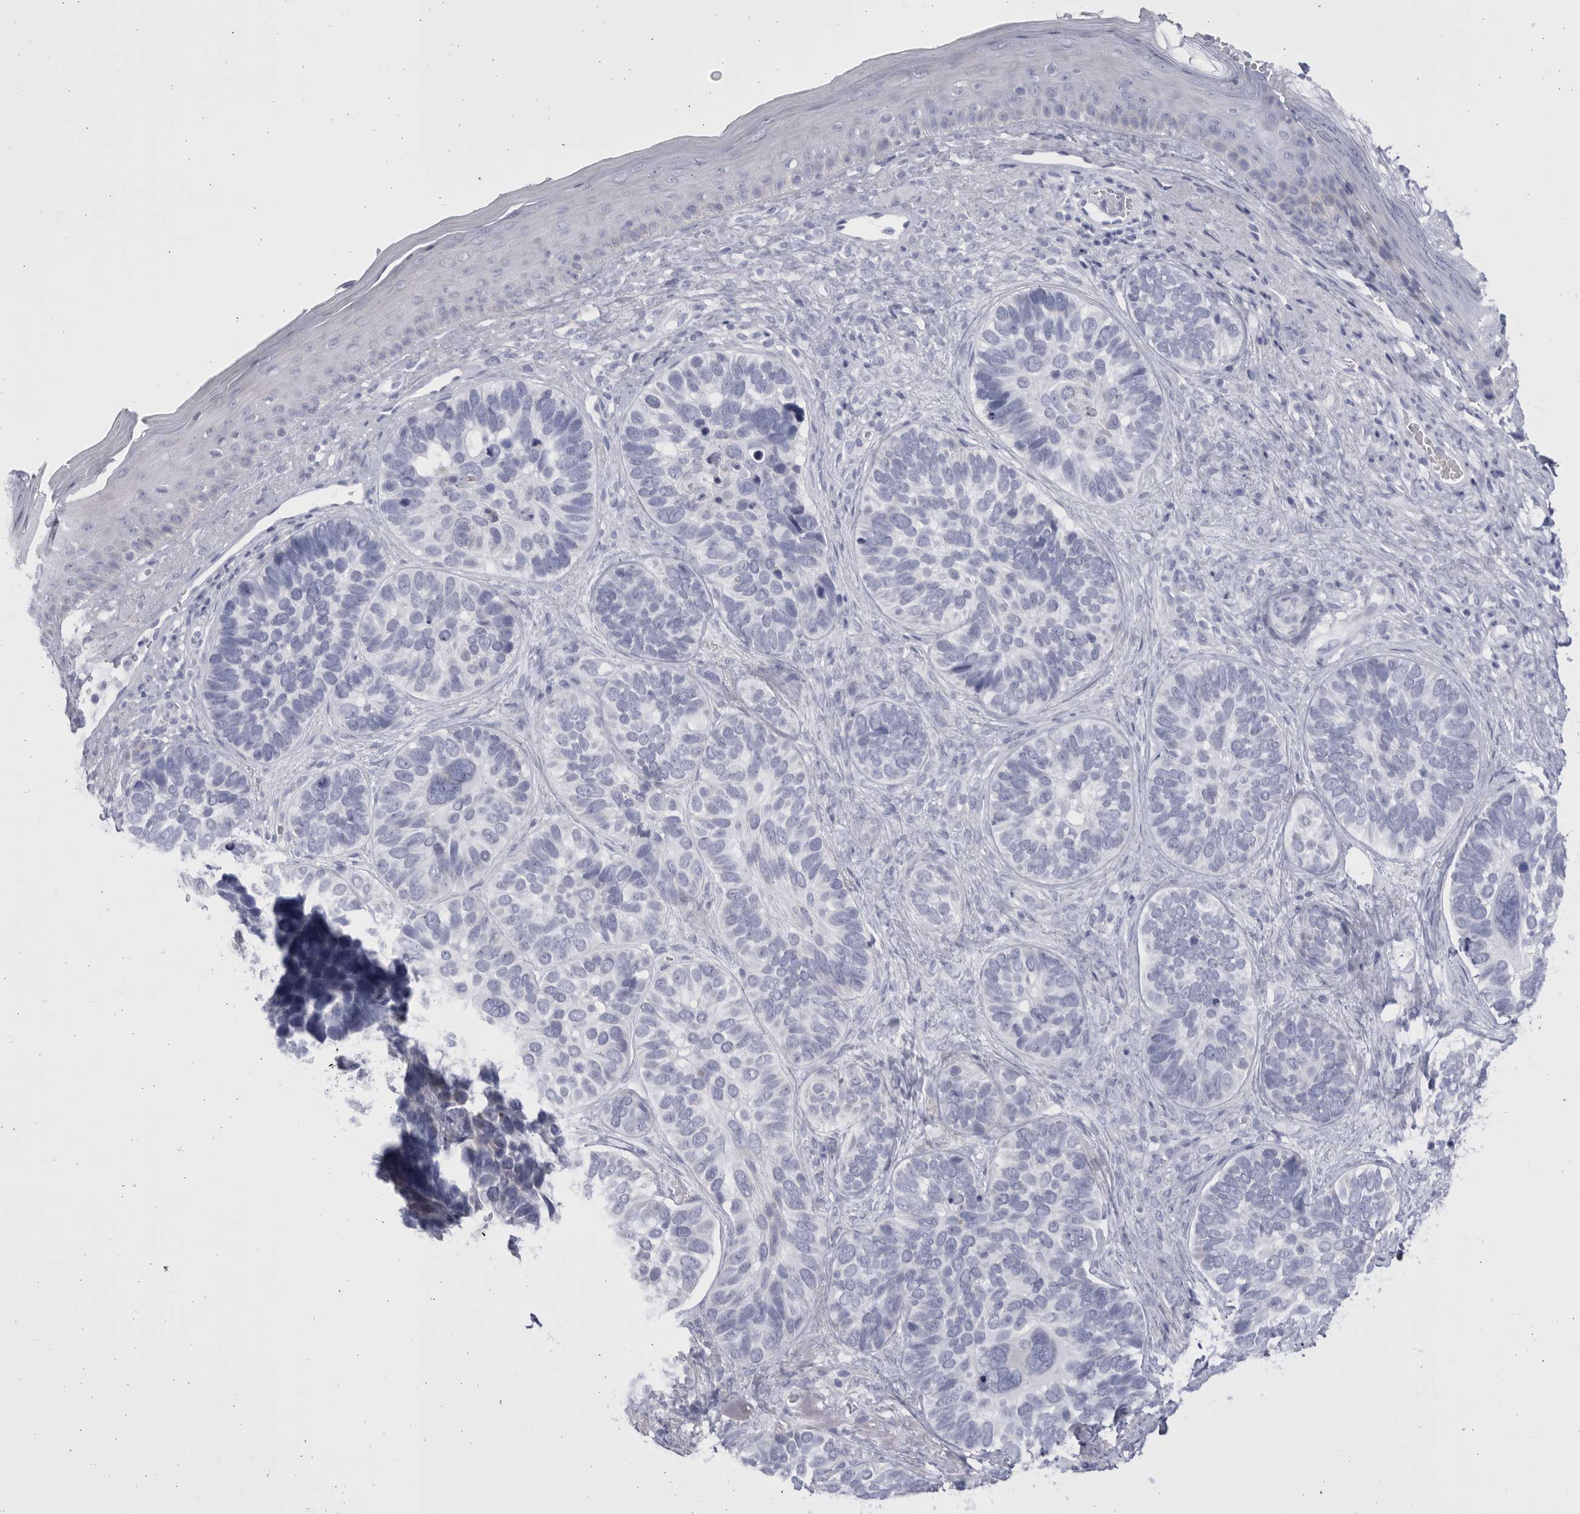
{"staining": {"intensity": "negative", "quantity": "none", "location": "none"}, "tissue": "skin cancer", "cell_type": "Tumor cells", "image_type": "cancer", "snomed": [{"axis": "morphology", "description": "Basal cell carcinoma"}, {"axis": "topography", "description": "Skin"}], "caption": "A high-resolution photomicrograph shows IHC staining of skin cancer (basal cell carcinoma), which reveals no significant expression in tumor cells.", "gene": "CCDC181", "patient": {"sex": "male", "age": 62}}